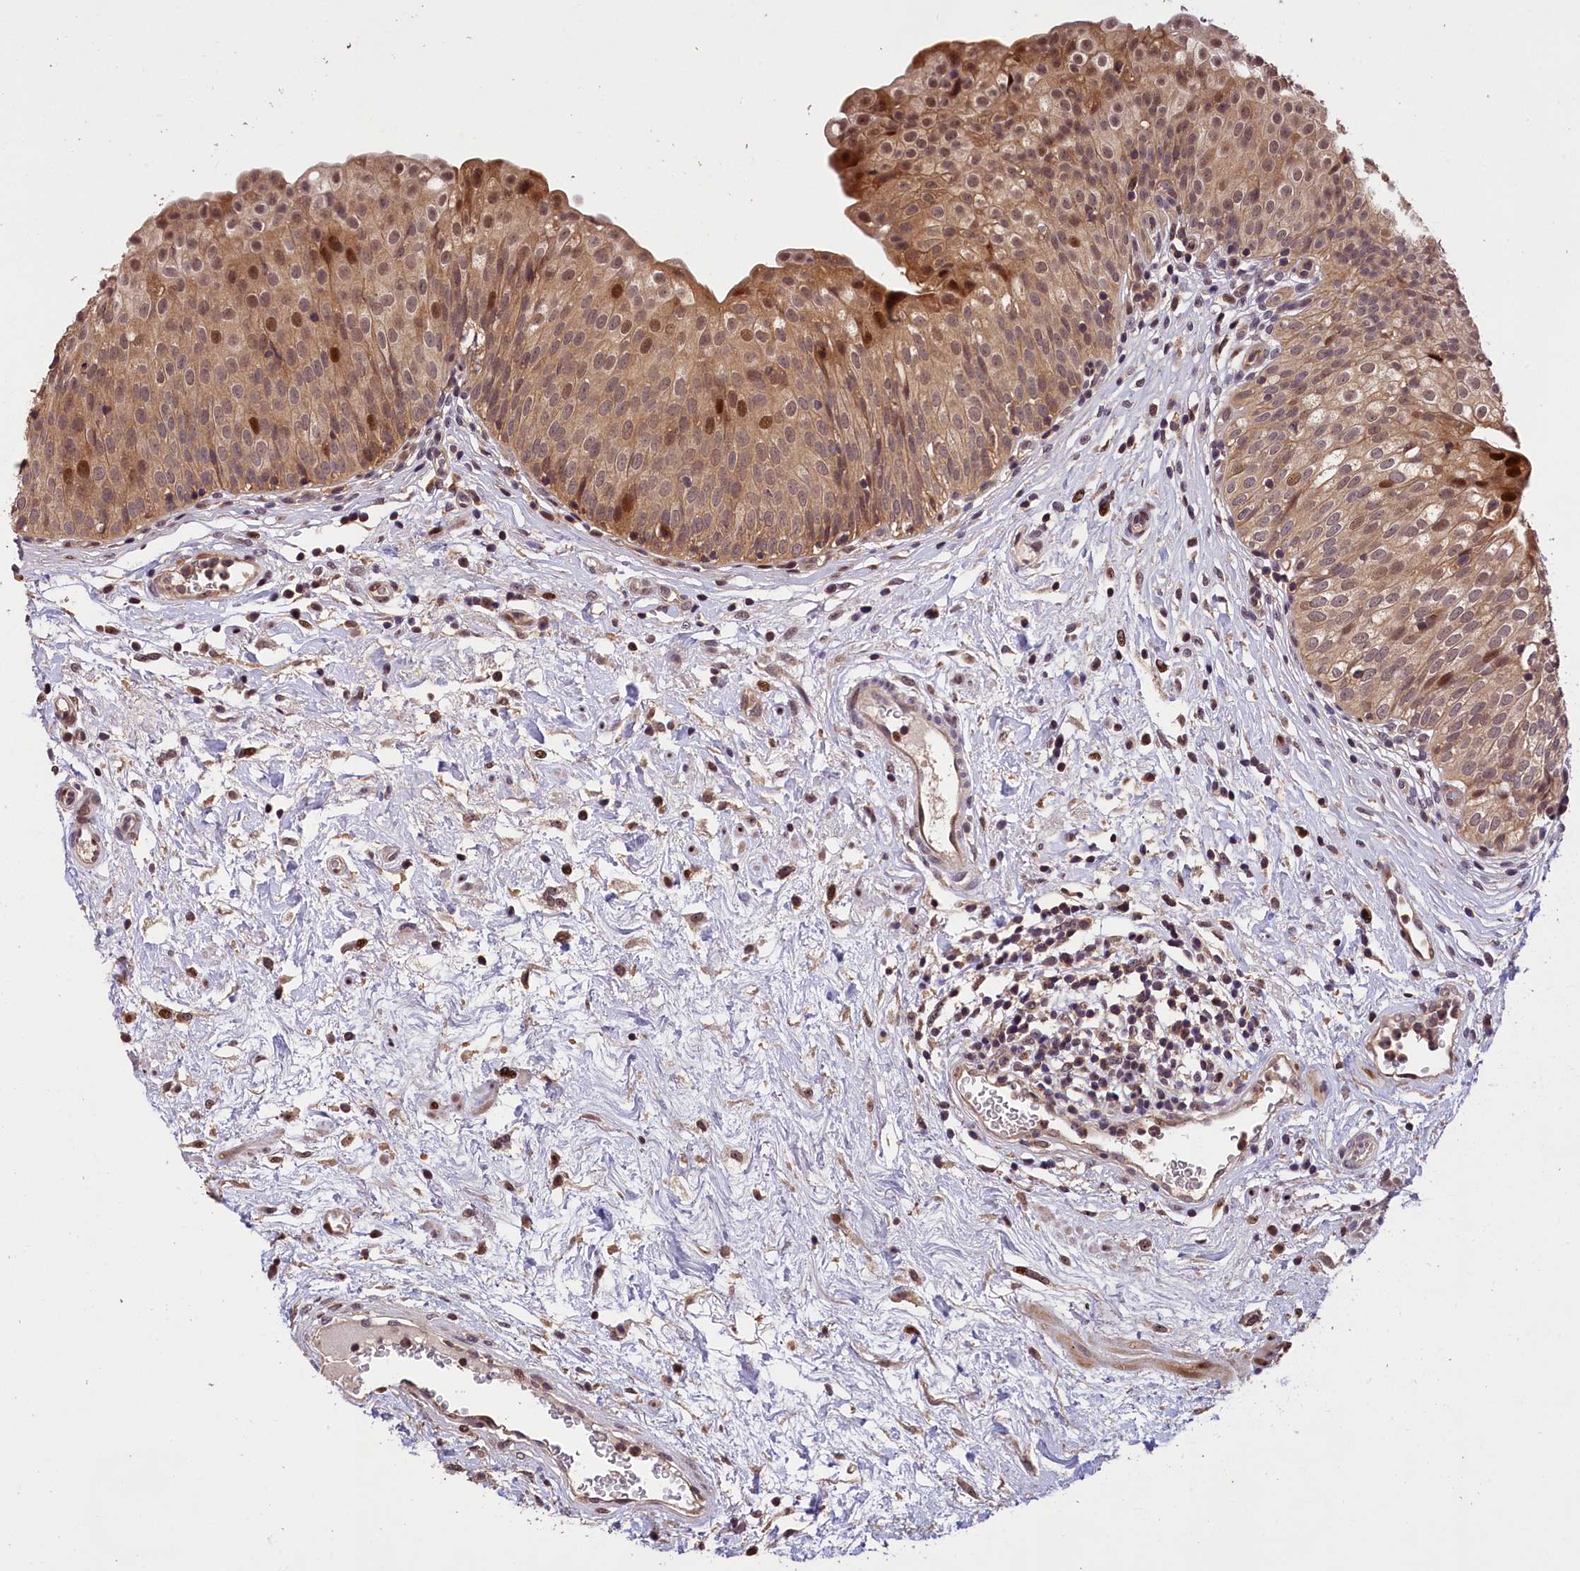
{"staining": {"intensity": "moderate", "quantity": ">75%", "location": "cytoplasmic/membranous,nuclear"}, "tissue": "urinary bladder", "cell_type": "Urothelial cells", "image_type": "normal", "snomed": [{"axis": "morphology", "description": "Normal tissue, NOS"}, {"axis": "topography", "description": "Urinary bladder"}], "caption": "IHC photomicrograph of benign urinary bladder stained for a protein (brown), which displays medium levels of moderate cytoplasmic/membranous,nuclear expression in about >75% of urothelial cells.", "gene": "PHAF1", "patient": {"sex": "male", "age": 55}}